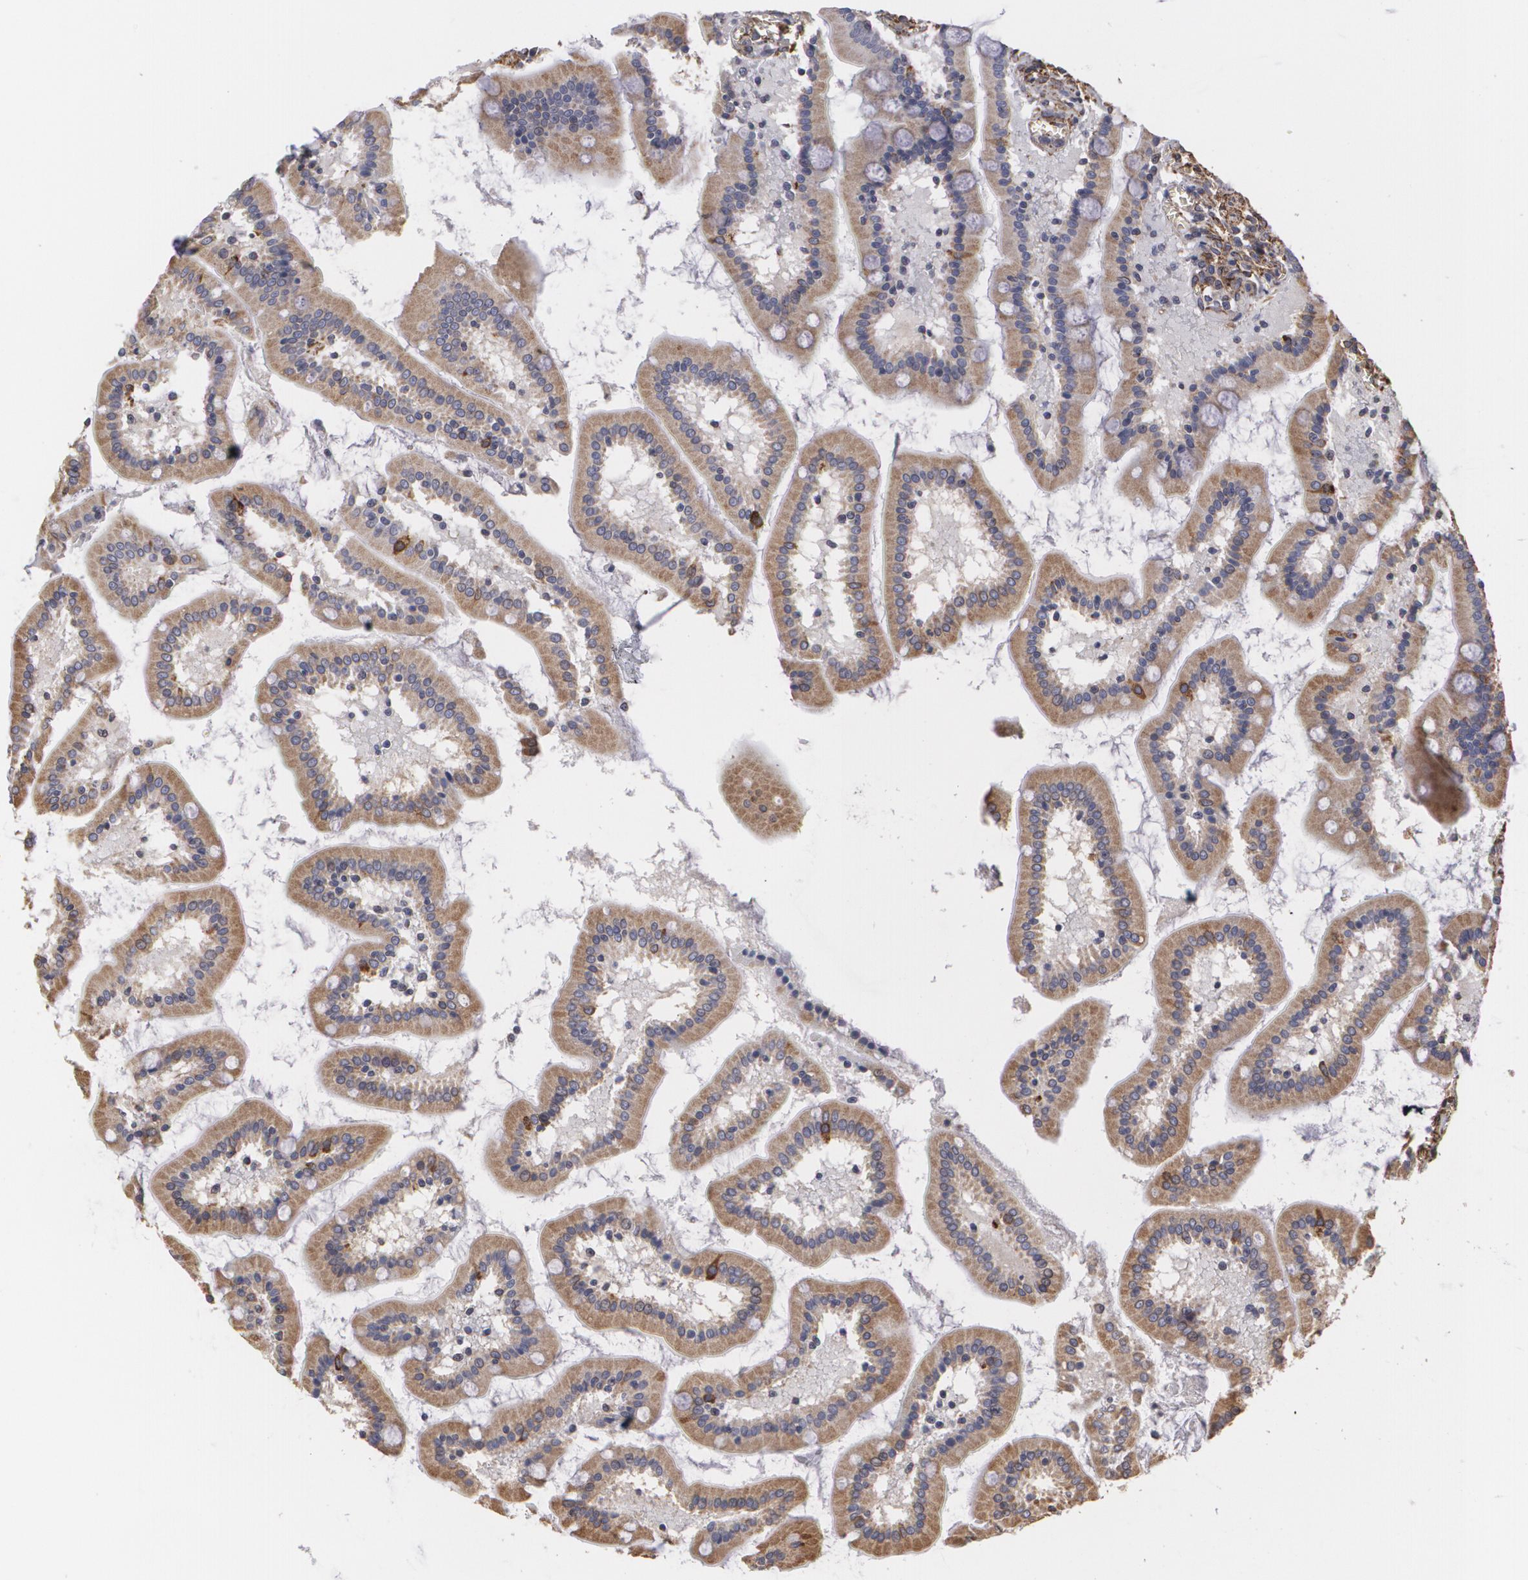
{"staining": {"intensity": "weak", "quantity": "25%-75%", "location": "cytoplasmic/membranous"}, "tissue": "small intestine", "cell_type": "Glandular cells", "image_type": "normal", "snomed": [{"axis": "morphology", "description": "Normal tissue, NOS"}, {"axis": "topography", "description": "Small intestine"}], "caption": "There is low levels of weak cytoplasmic/membranous positivity in glandular cells of benign small intestine, as demonstrated by immunohistochemical staining (brown color).", "gene": "CYB5R3", "patient": {"sex": "male", "age": 59}}